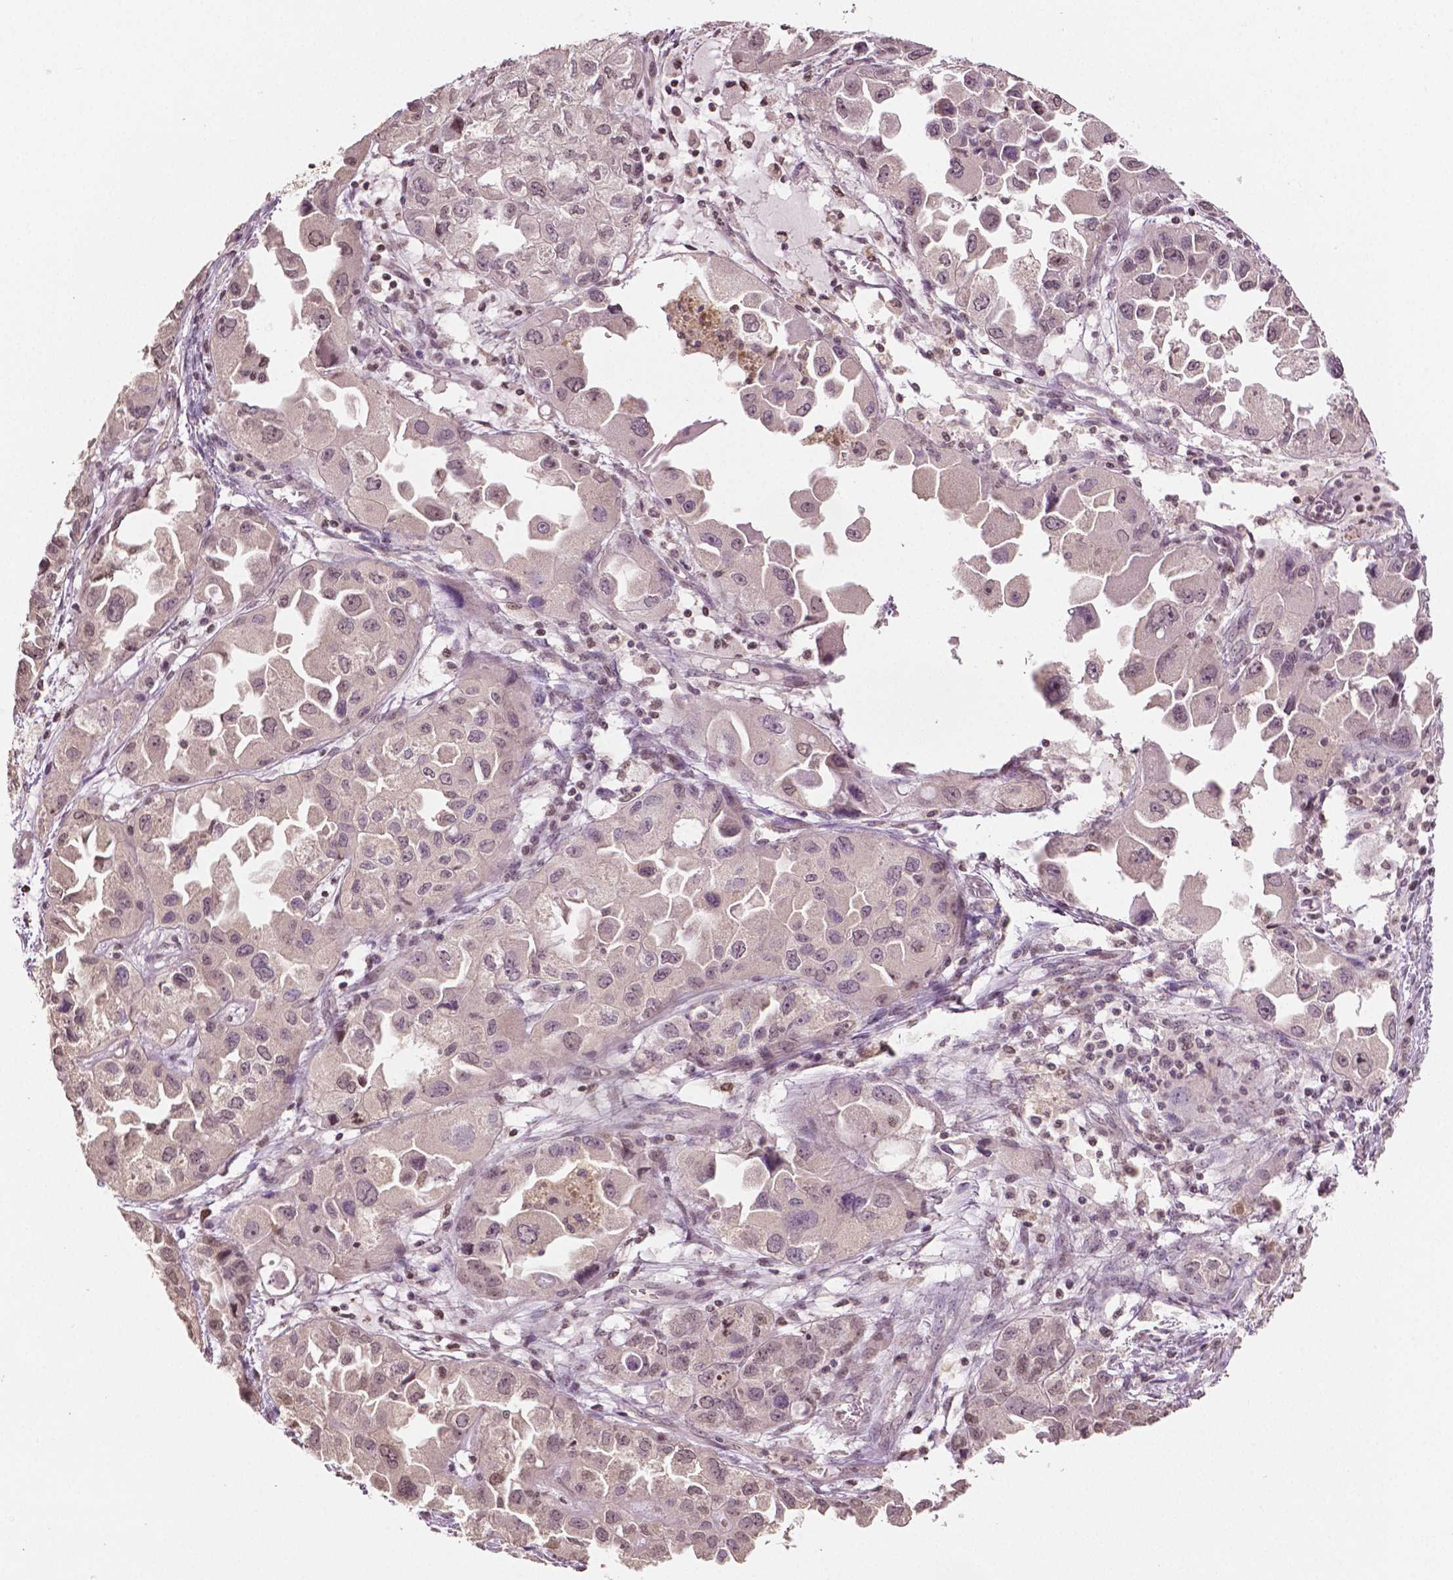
{"staining": {"intensity": "moderate", "quantity": ">75%", "location": "nuclear"}, "tissue": "ovarian cancer", "cell_type": "Tumor cells", "image_type": "cancer", "snomed": [{"axis": "morphology", "description": "Cystadenocarcinoma, serous, NOS"}, {"axis": "topography", "description": "Ovary"}], "caption": "Protein expression analysis of human serous cystadenocarcinoma (ovarian) reveals moderate nuclear positivity in approximately >75% of tumor cells.", "gene": "DEK", "patient": {"sex": "female", "age": 84}}